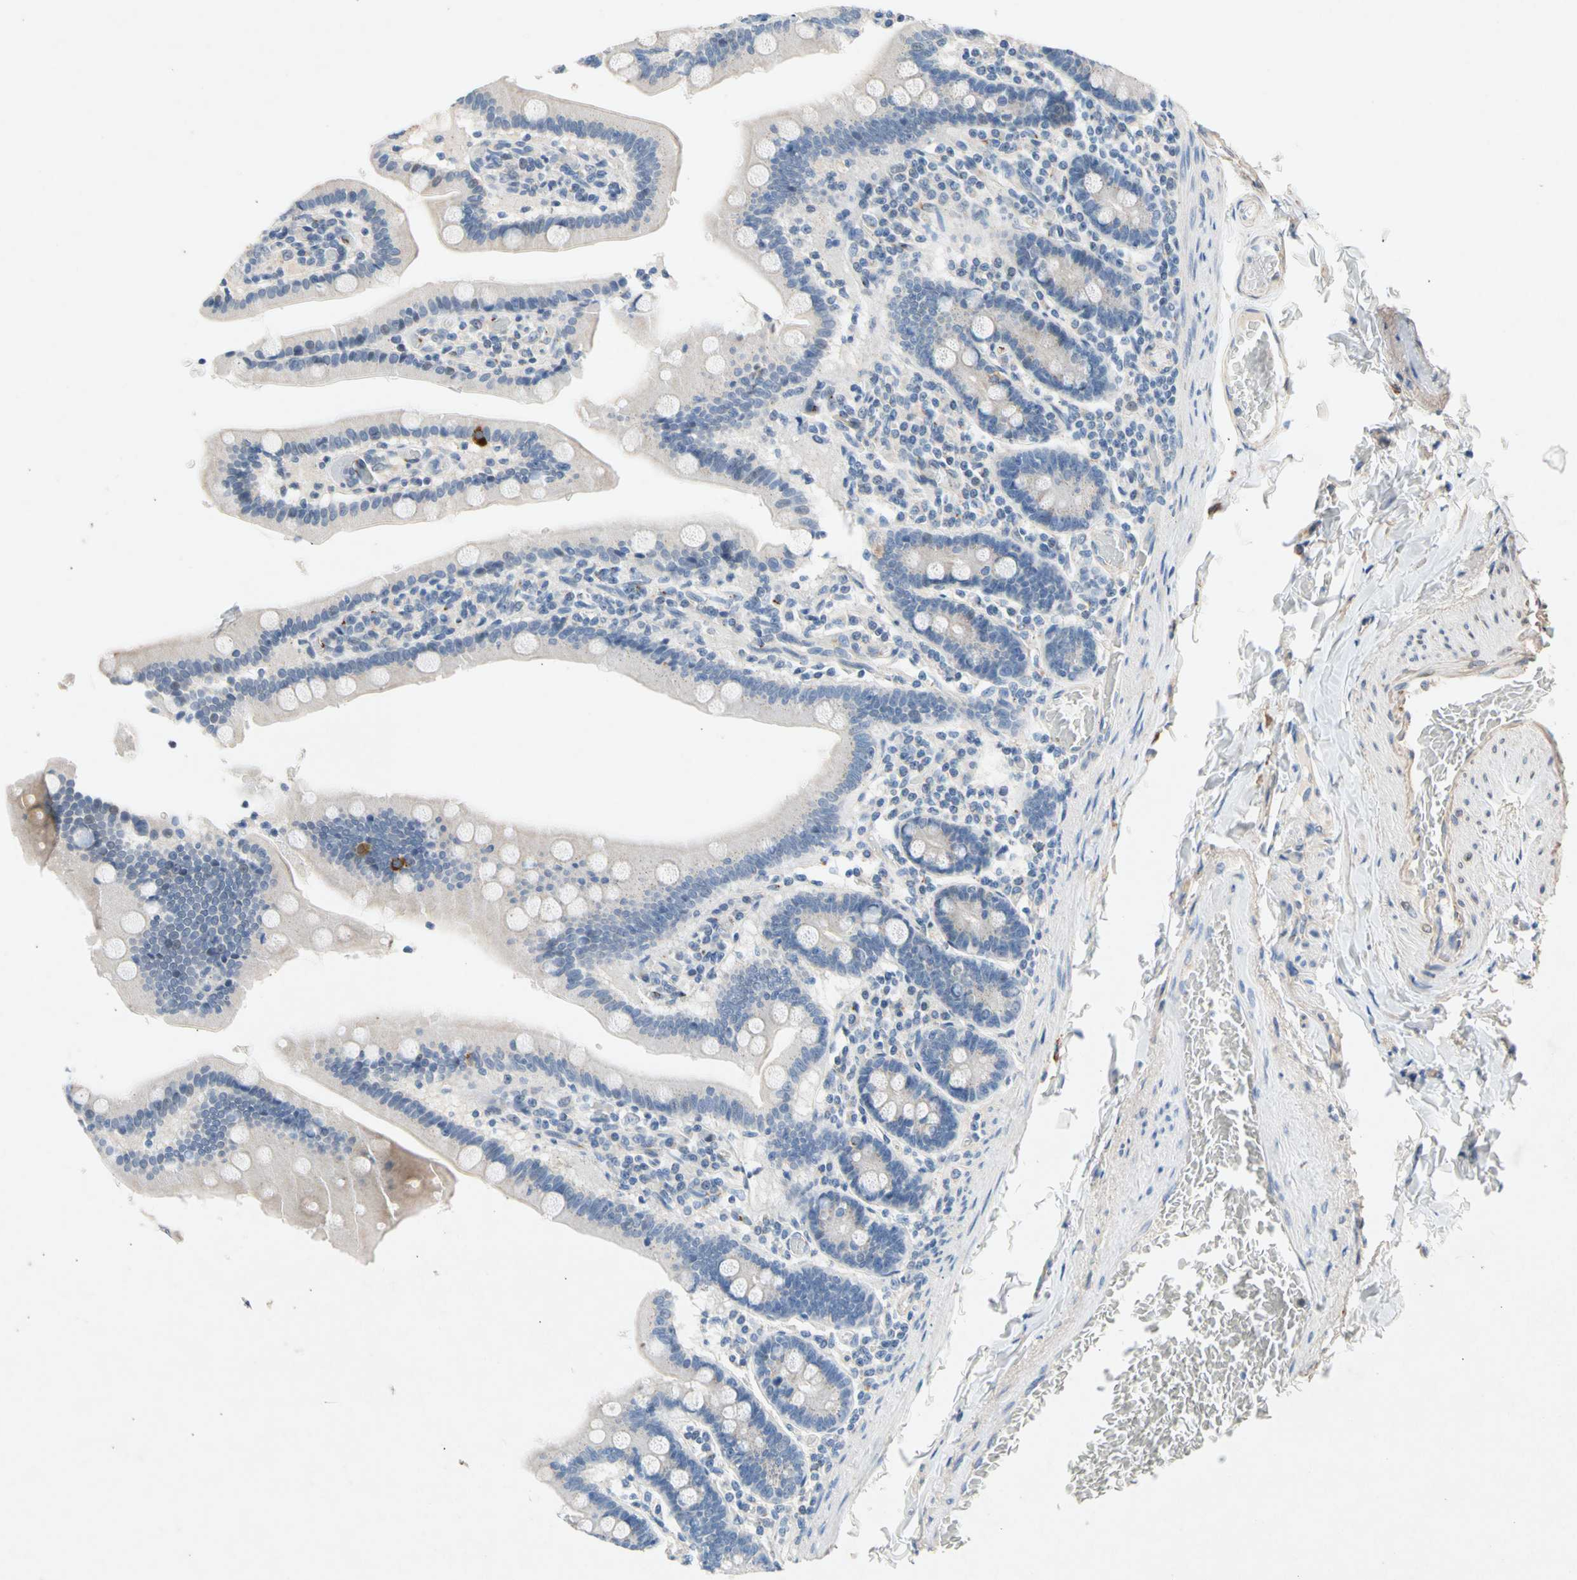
{"staining": {"intensity": "negative", "quantity": "none", "location": "none"}, "tissue": "duodenum", "cell_type": "Glandular cells", "image_type": "normal", "snomed": [{"axis": "morphology", "description": "Normal tissue, NOS"}, {"axis": "topography", "description": "Duodenum"}], "caption": "Glandular cells are negative for protein expression in normal human duodenum. Nuclei are stained in blue.", "gene": "GASK1B", "patient": {"sex": "female", "age": 53}}